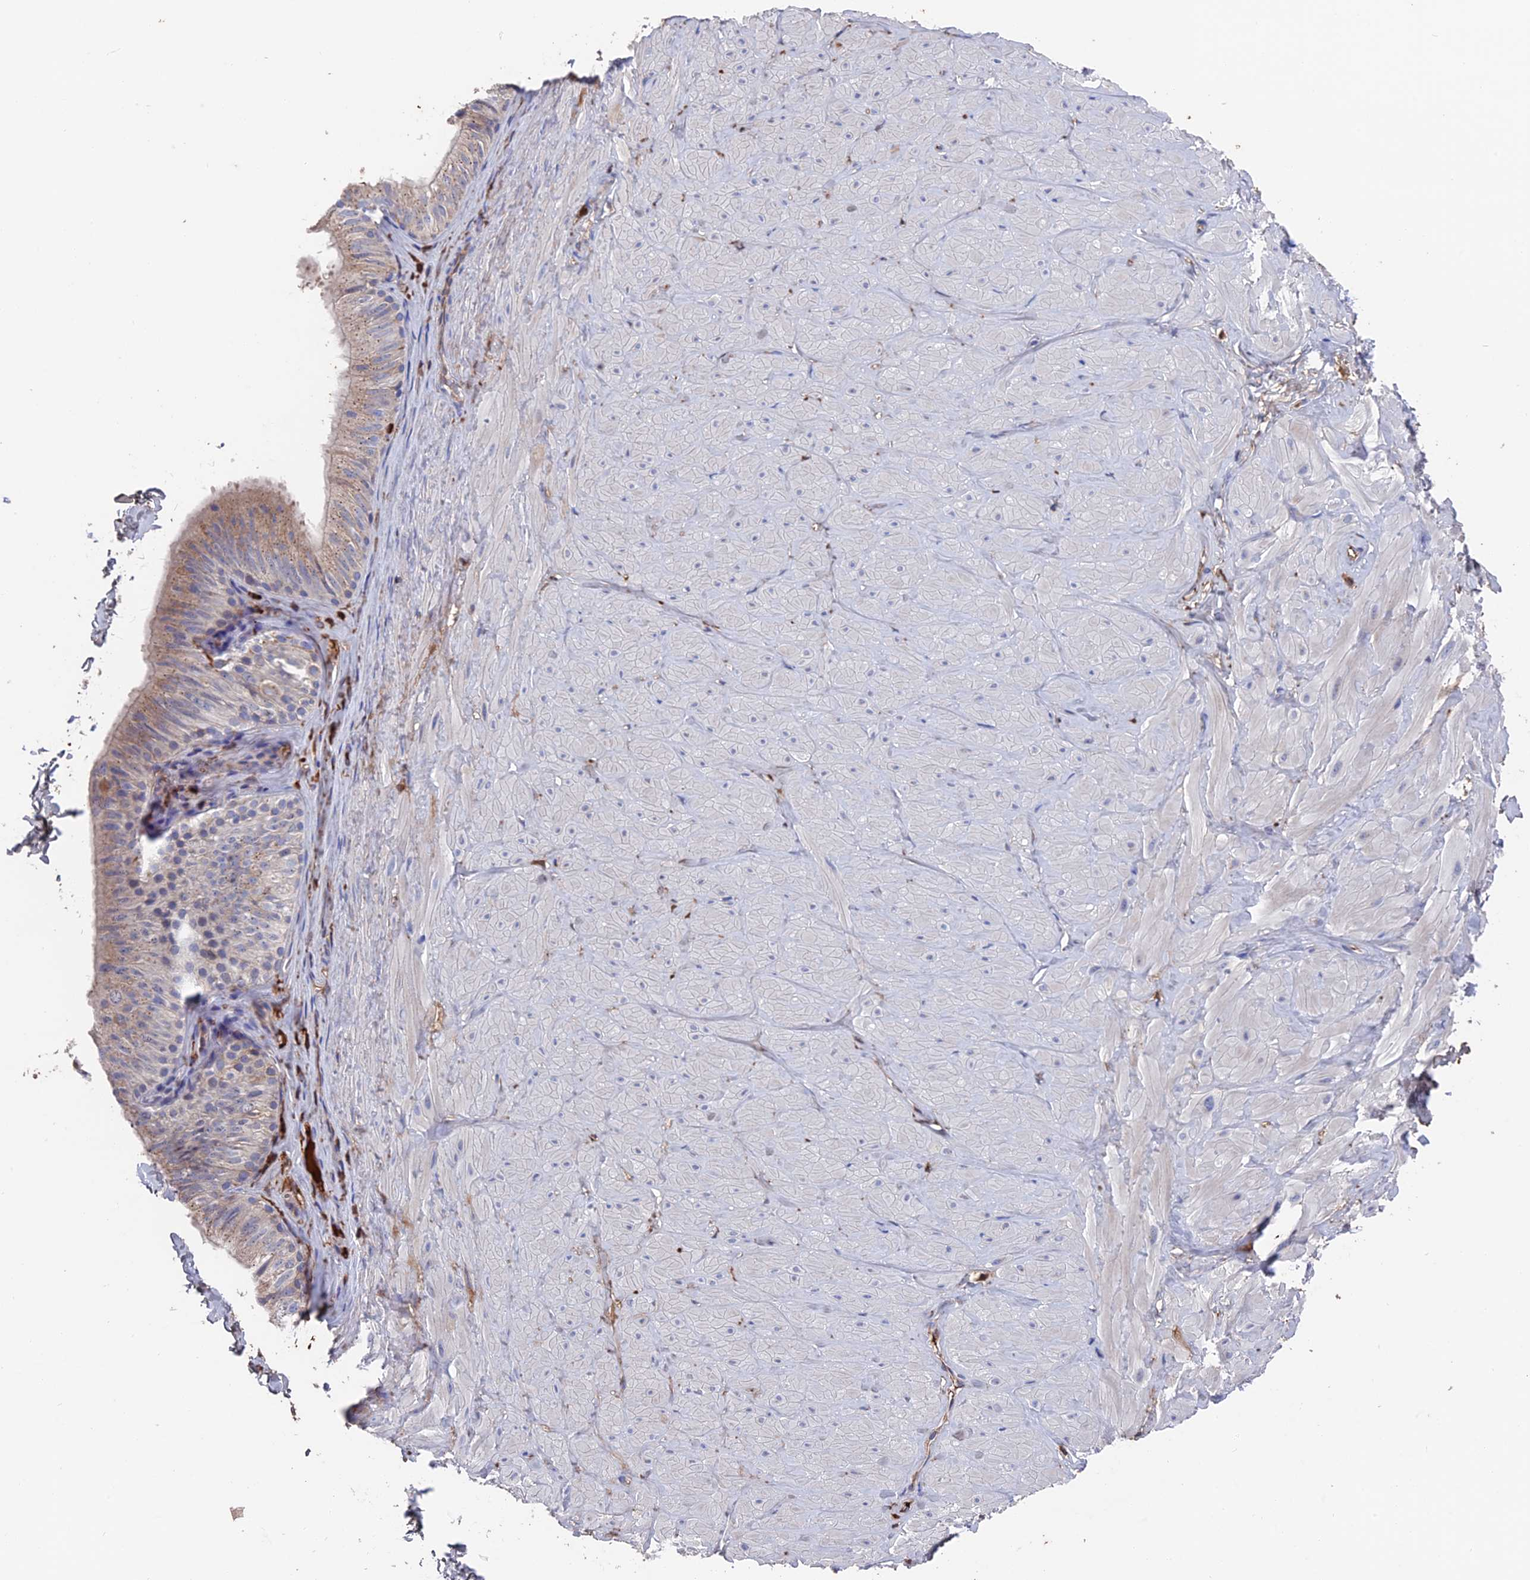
{"staining": {"intensity": "weak", "quantity": "25%-75%", "location": "cytoplasmic/membranous"}, "tissue": "adipose tissue", "cell_type": "Adipocytes", "image_type": "normal", "snomed": [{"axis": "morphology", "description": "Normal tissue, NOS"}, {"axis": "topography", "description": "Adipose tissue"}, {"axis": "topography", "description": "Vascular tissue"}, {"axis": "topography", "description": "Peripheral nerve tissue"}], "caption": "Adipose tissue stained with immunohistochemistry reveals weak cytoplasmic/membranous expression in approximately 25%-75% of adipocytes. Using DAB (brown) and hematoxylin (blue) stains, captured at high magnification using brightfield microscopy.", "gene": "HPF1", "patient": {"sex": "male", "age": 25}}